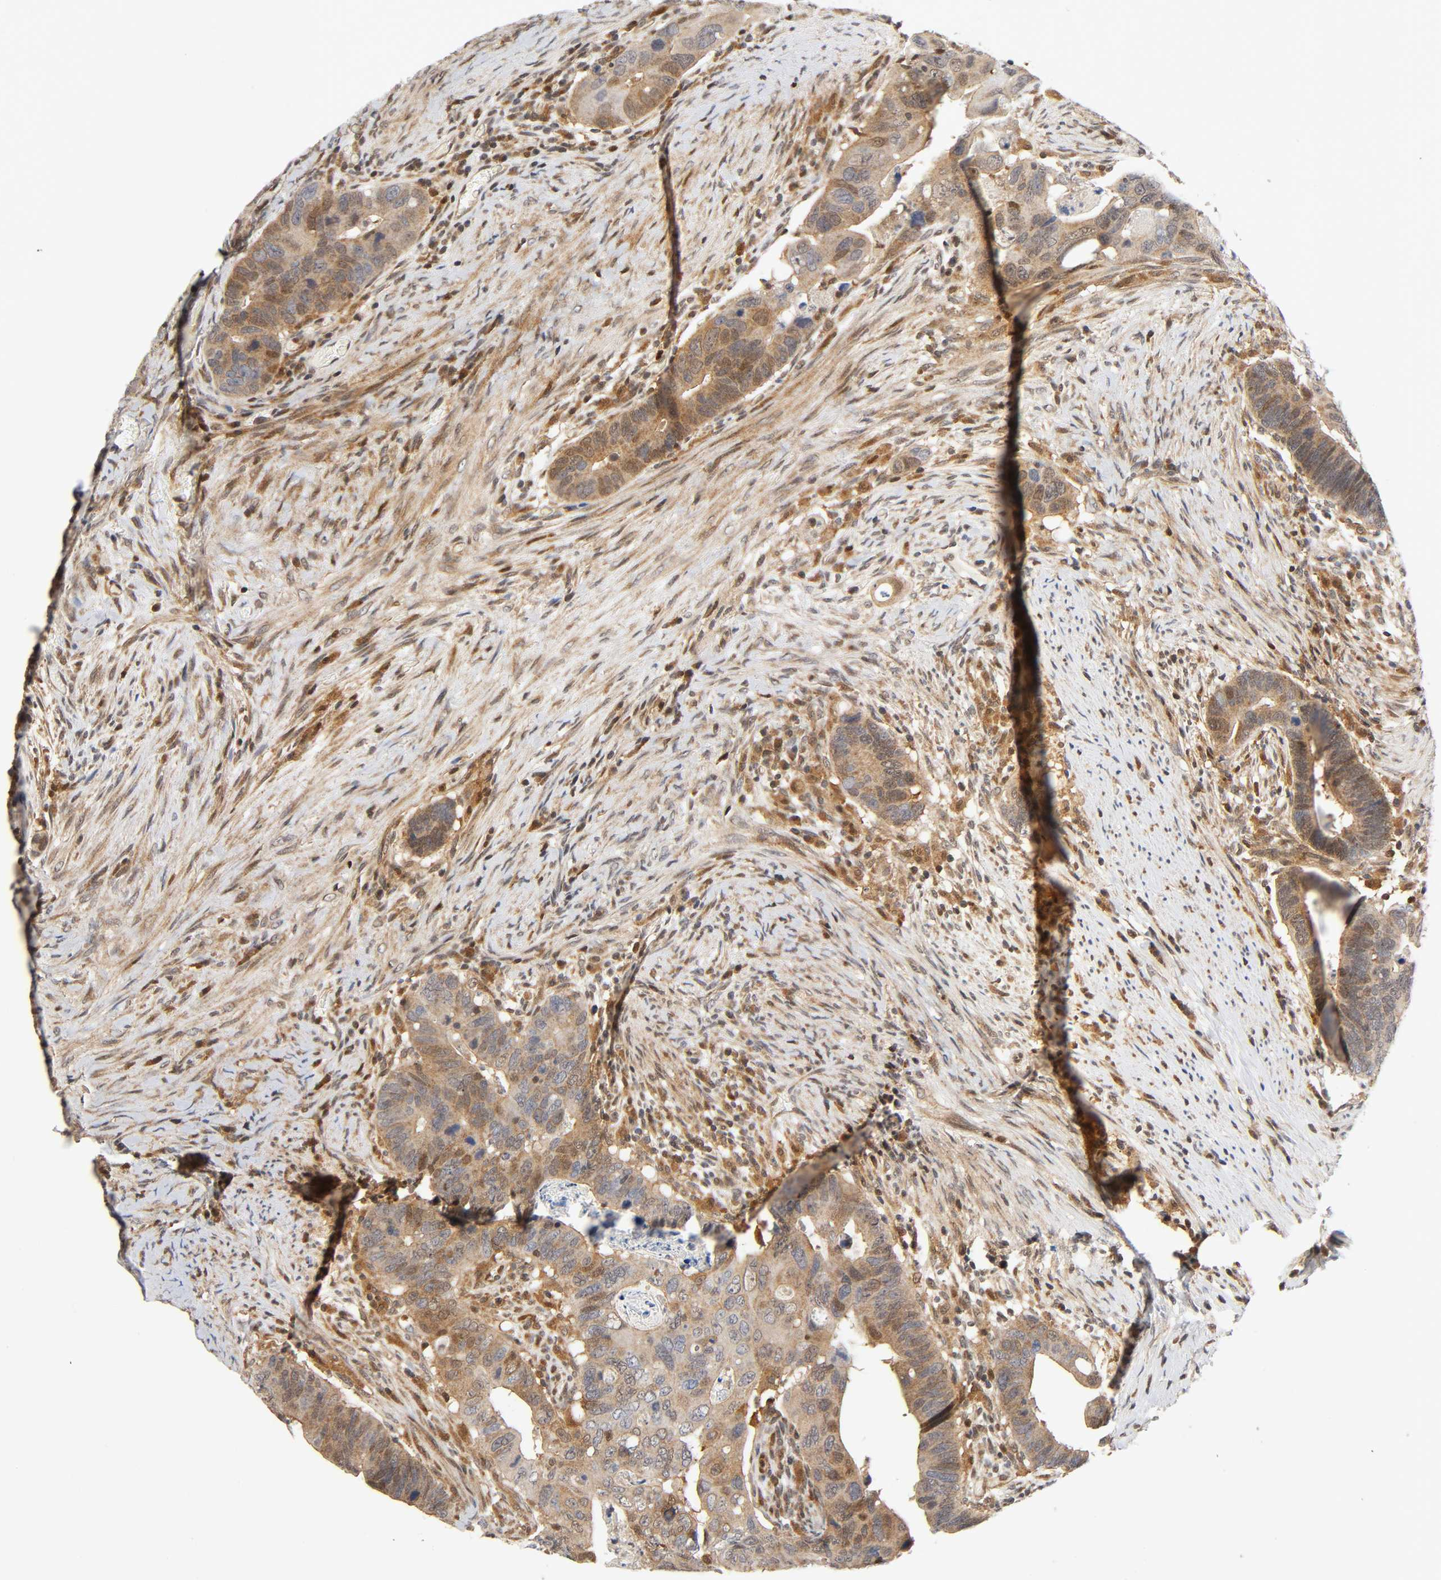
{"staining": {"intensity": "weak", "quantity": ">75%", "location": "cytoplasmic/membranous"}, "tissue": "colorectal cancer", "cell_type": "Tumor cells", "image_type": "cancer", "snomed": [{"axis": "morphology", "description": "Adenocarcinoma, NOS"}, {"axis": "topography", "description": "Rectum"}], "caption": "Colorectal cancer (adenocarcinoma) stained with immunohistochemistry (IHC) exhibits weak cytoplasmic/membranous staining in about >75% of tumor cells.", "gene": "CASP9", "patient": {"sex": "male", "age": 53}}